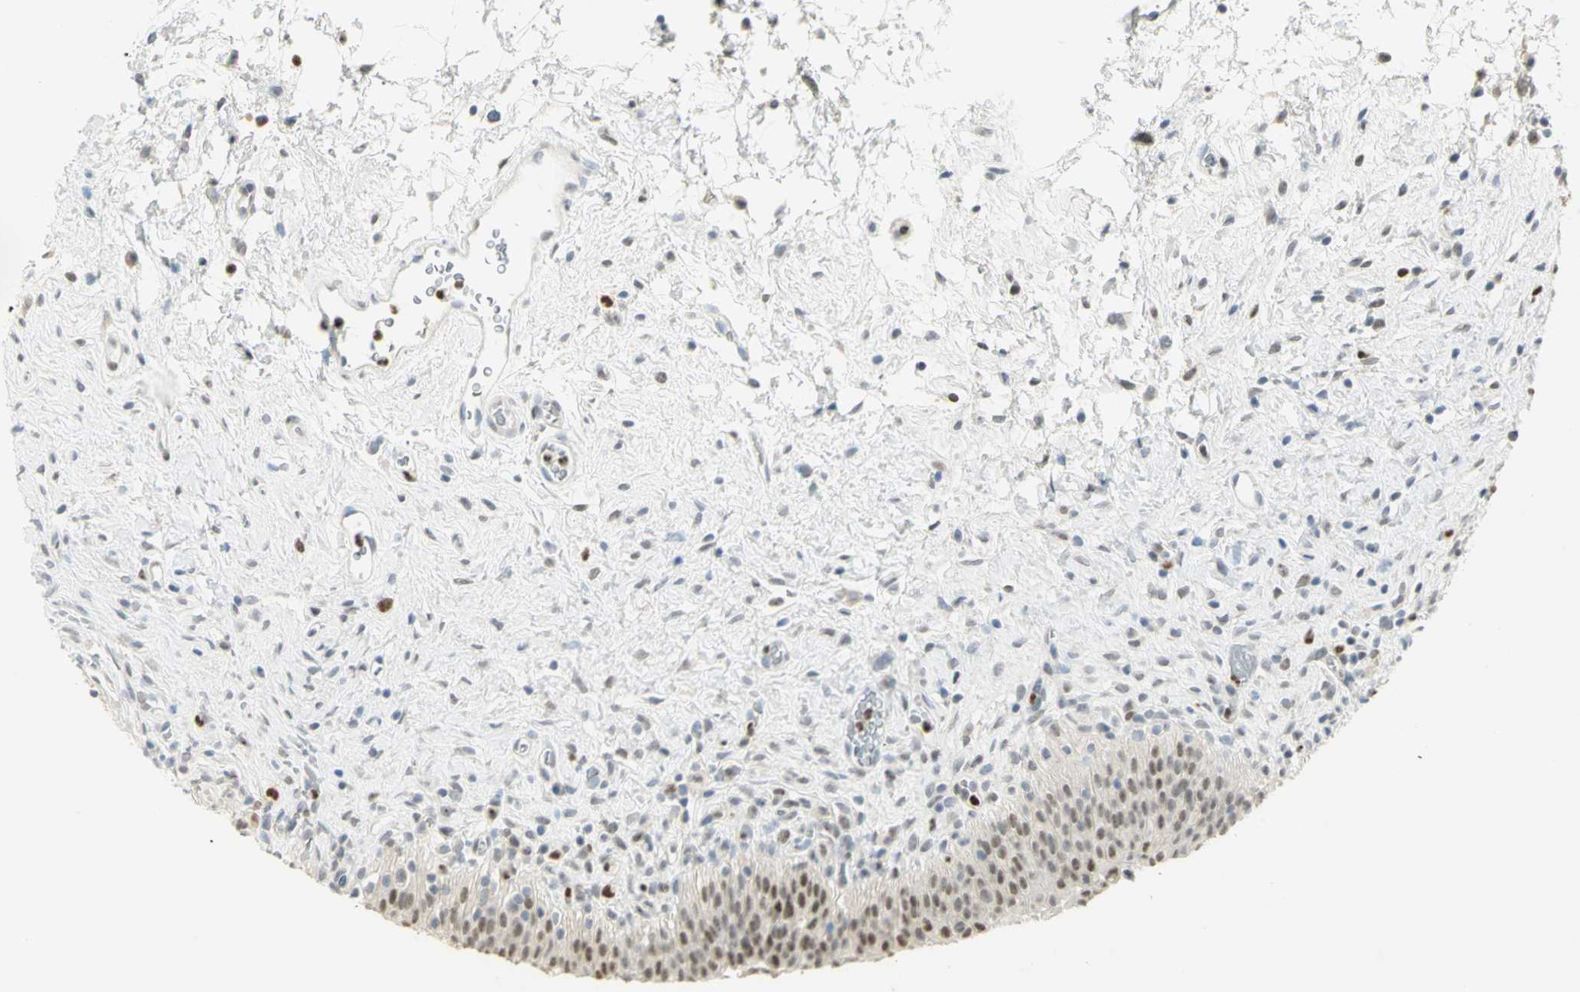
{"staining": {"intensity": "moderate", "quantity": "25%-75%", "location": "nuclear"}, "tissue": "urinary bladder", "cell_type": "Urothelial cells", "image_type": "normal", "snomed": [{"axis": "morphology", "description": "Normal tissue, NOS"}, {"axis": "topography", "description": "Urinary bladder"}], "caption": "Urothelial cells exhibit medium levels of moderate nuclear expression in approximately 25%-75% of cells in unremarkable human urinary bladder. Nuclei are stained in blue.", "gene": "BCL6", "patient": {"sex": "male", "age": 51}}